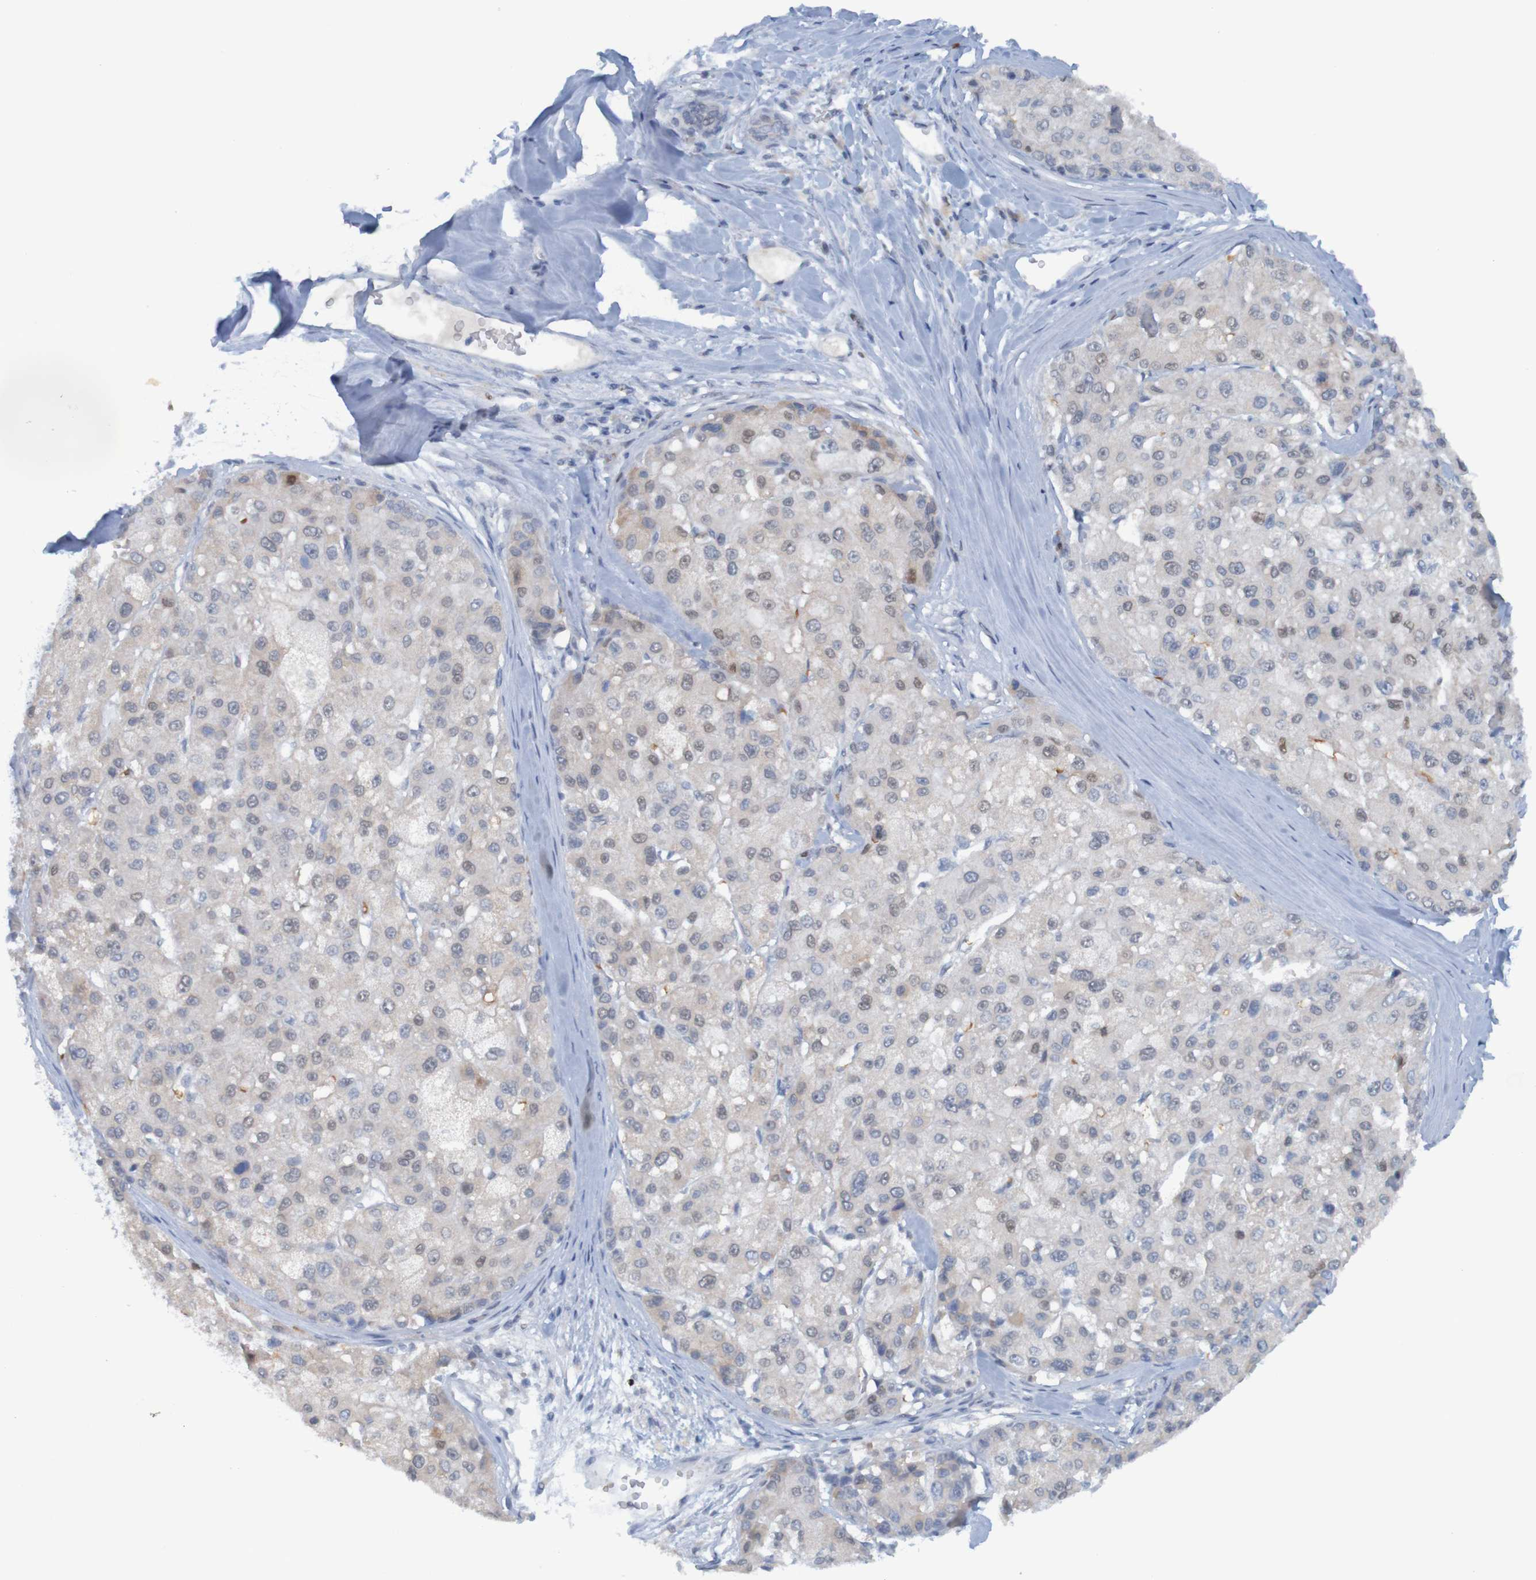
{"staining": {"intensity": "negative", "quantity": "none", "location": "none"}, "tissue": "liver cancer", "cell_type": "Tumor cells", "image_type": "cancer", "snomed": [{"axis": "morphology", "description": "Carcinoma, Hepatocellular, NOS"}, {"axis": "topography", "description": "Liver"}], "caption": "DAB immunohistochemical staining of human hepatocellular carcinoma (liver) exhibits no significant expression in tumor cells.", "gene": "USP36", "patient": {"sex": "male", "age": 80}}